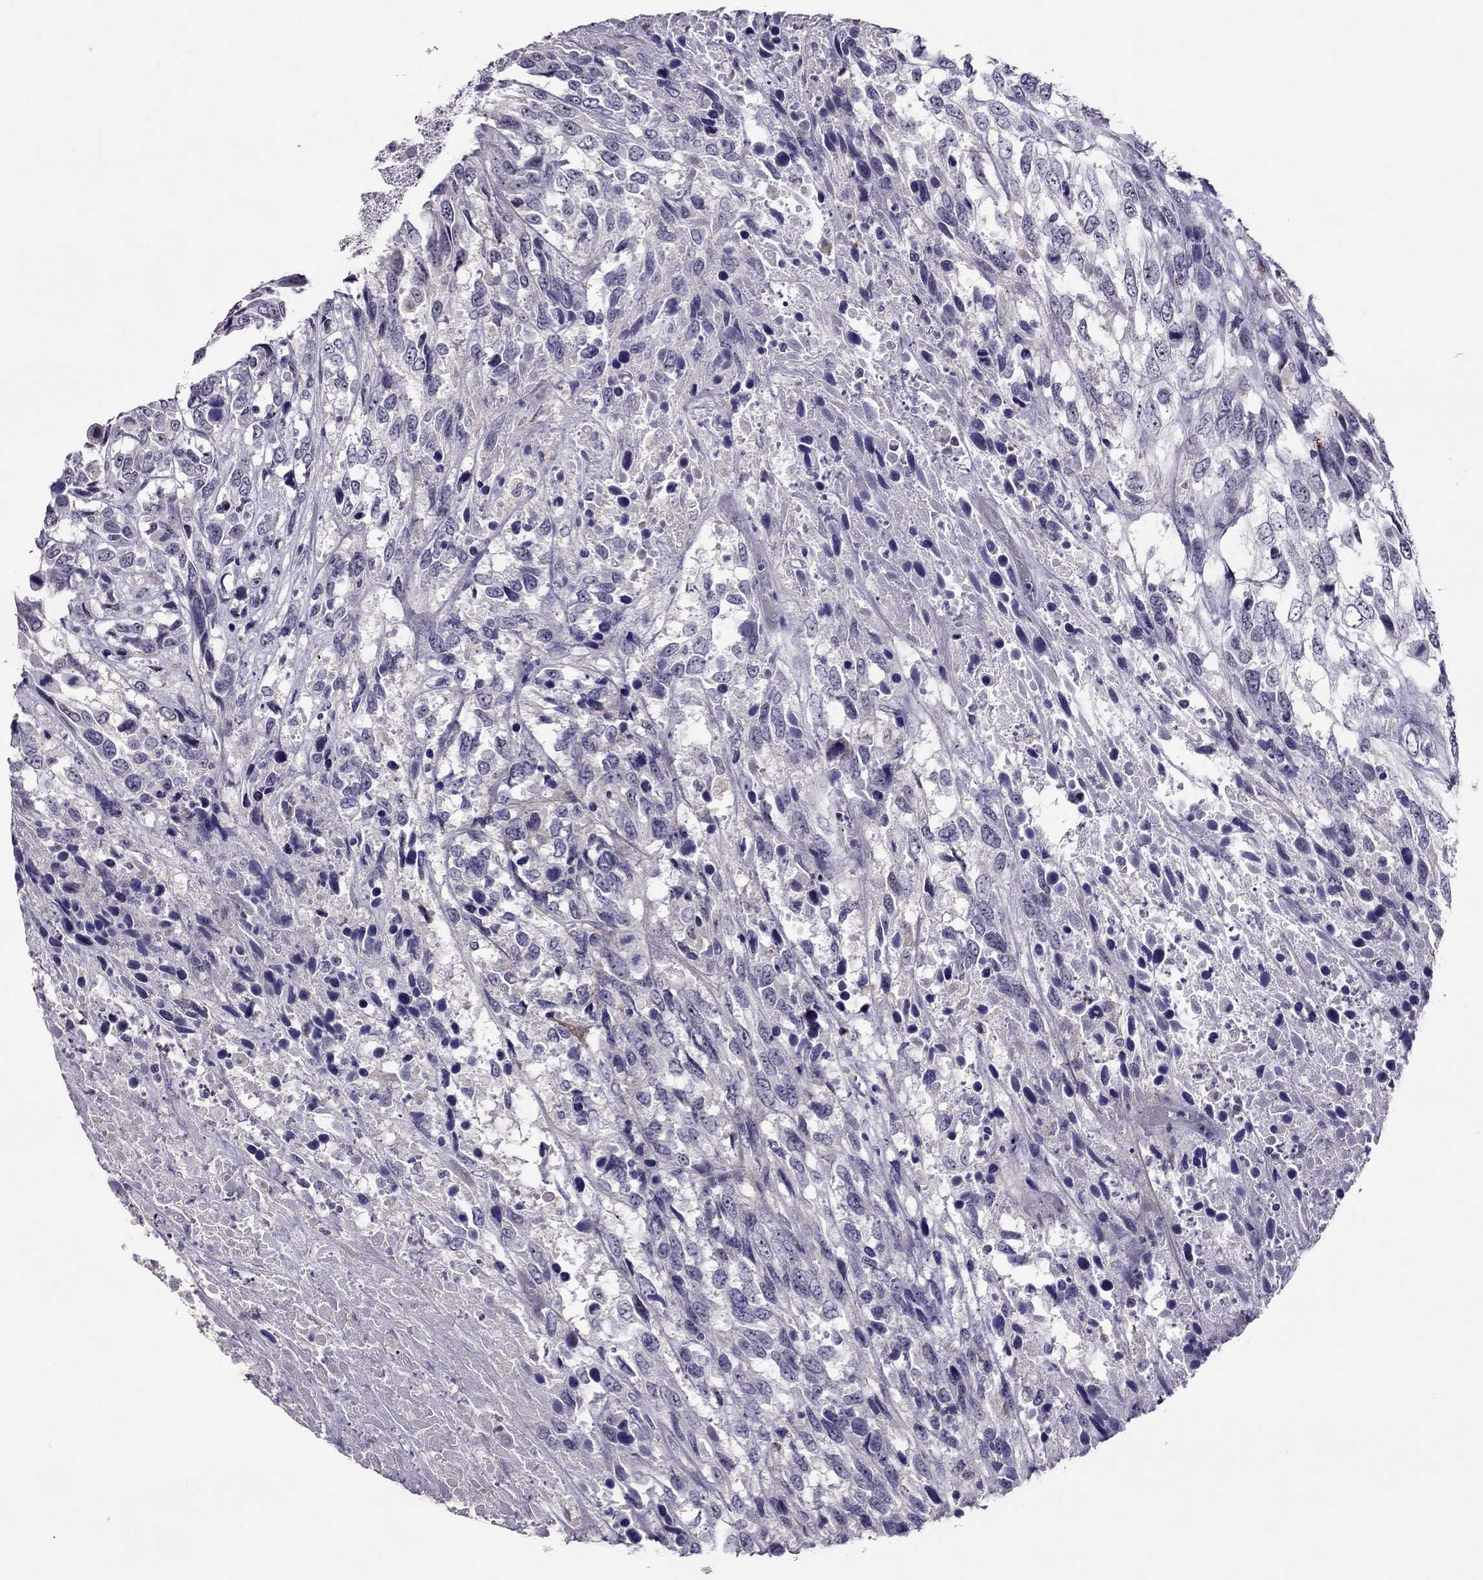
{"staining": {"intensity": "negative", "quantity": "none", "location": "none"}, "tissue": "urothelial cancer", "cell_type": "Tumor cells", "image_type": "cancer", "snomed": [{"axis": "morphology", "description": "Urothelial carcinoma, High grade"}, {"axis": "topography", "description": "Urinary bladder"}], "caption": "Histopathology image shows no protein expression in tumor cells of urothelial cancer tissue.", "gene": "LRRC46", "patient": {"sex": "female", "age": 70}}